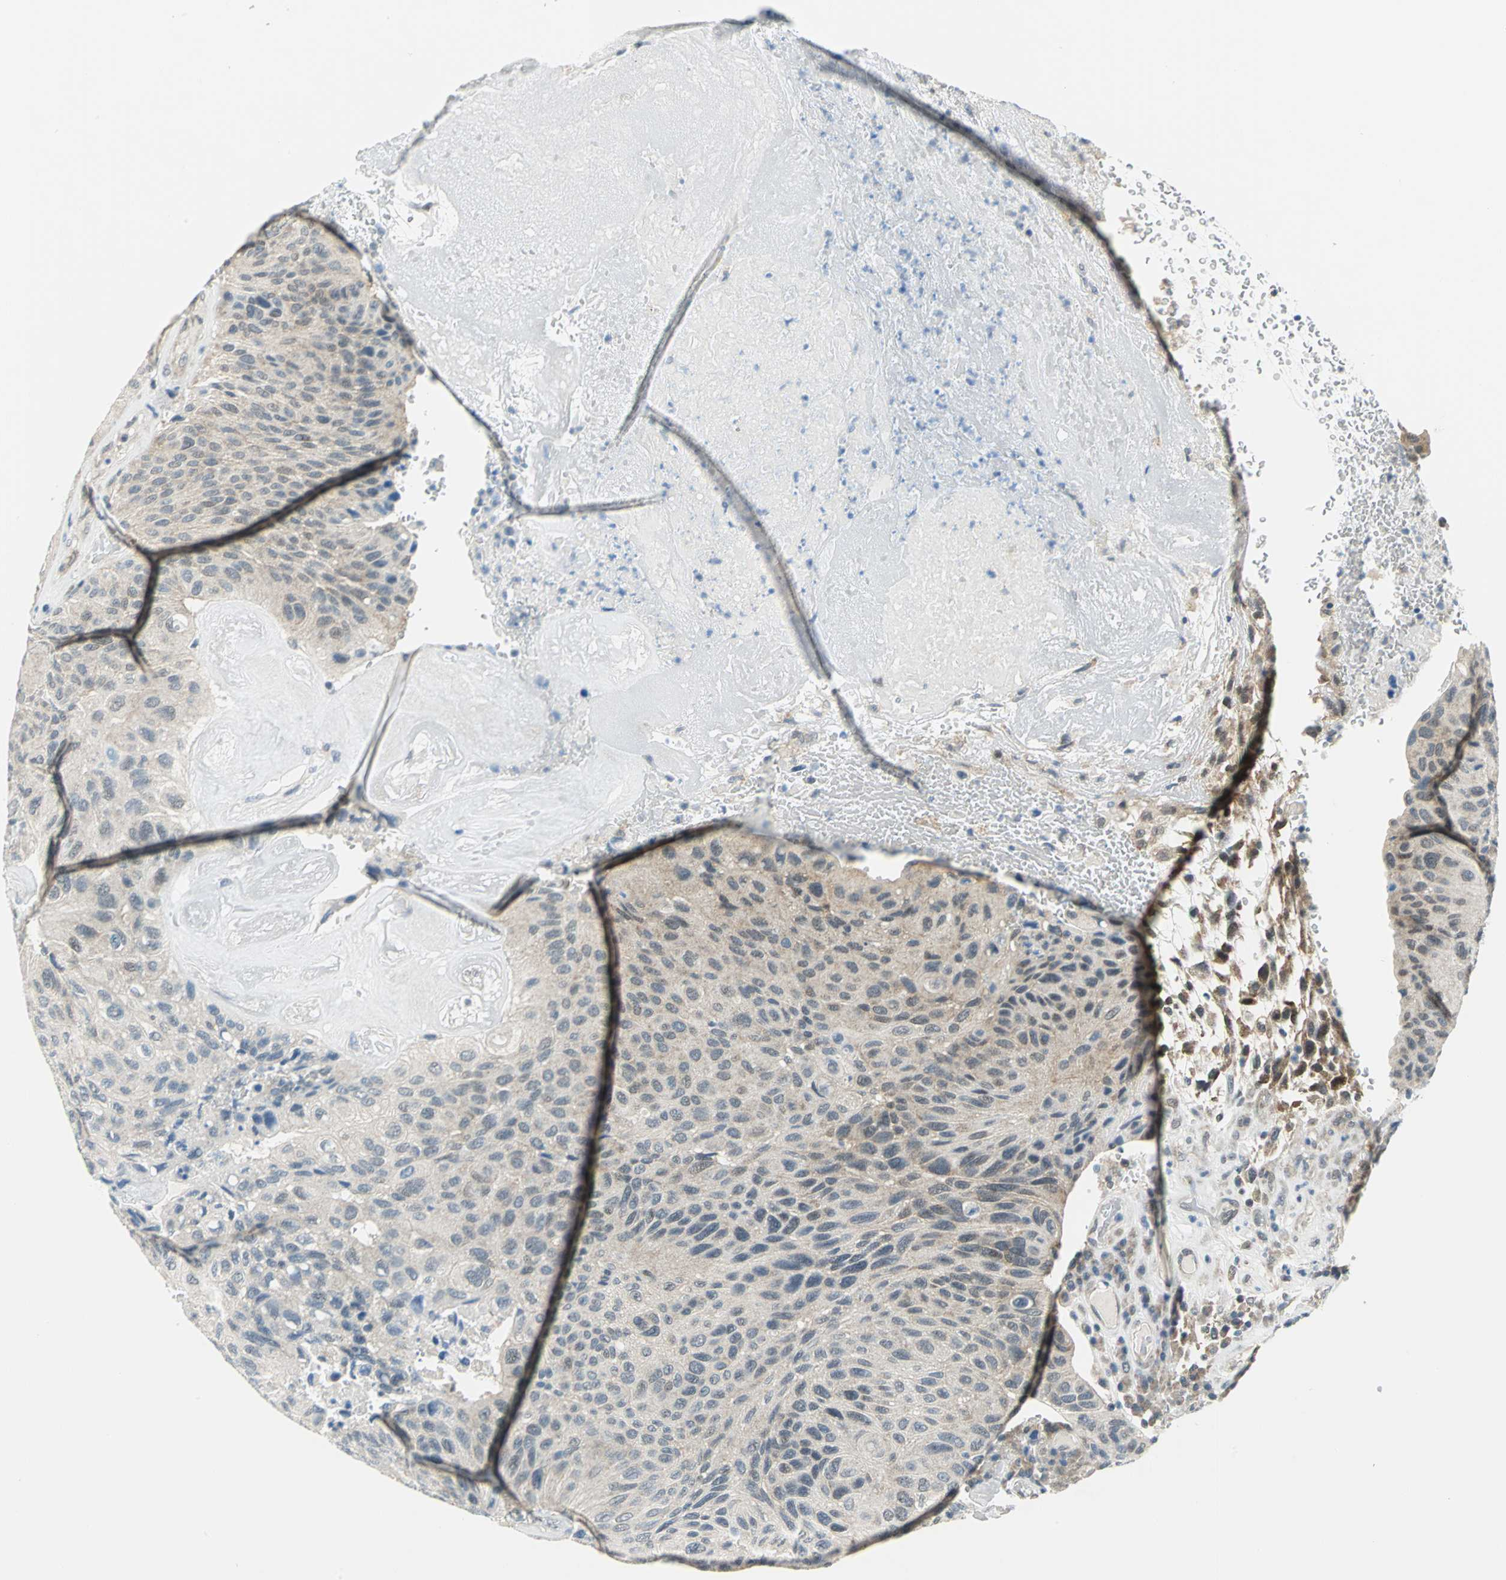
{"staining": {"intensity": "weak", "quantity": "<25%", "location": "cytoplasmic/membranous"}, "tissue": "urothelial cancer", "cell_type": "Tumor cells", "image_type": "cancer", "snomed": [{"axis": "morphology", "description": "Urothelial carcinoma, High grade"}, {"axis": "topography", "description": "Urinary bladder"}], "caption": "Protein analysis of high-grade urothelial carcinoma exhibits no significant positivity in tumor cells.", "gene": "PIN1", "patient": {"sex": "male", "age": 66}}